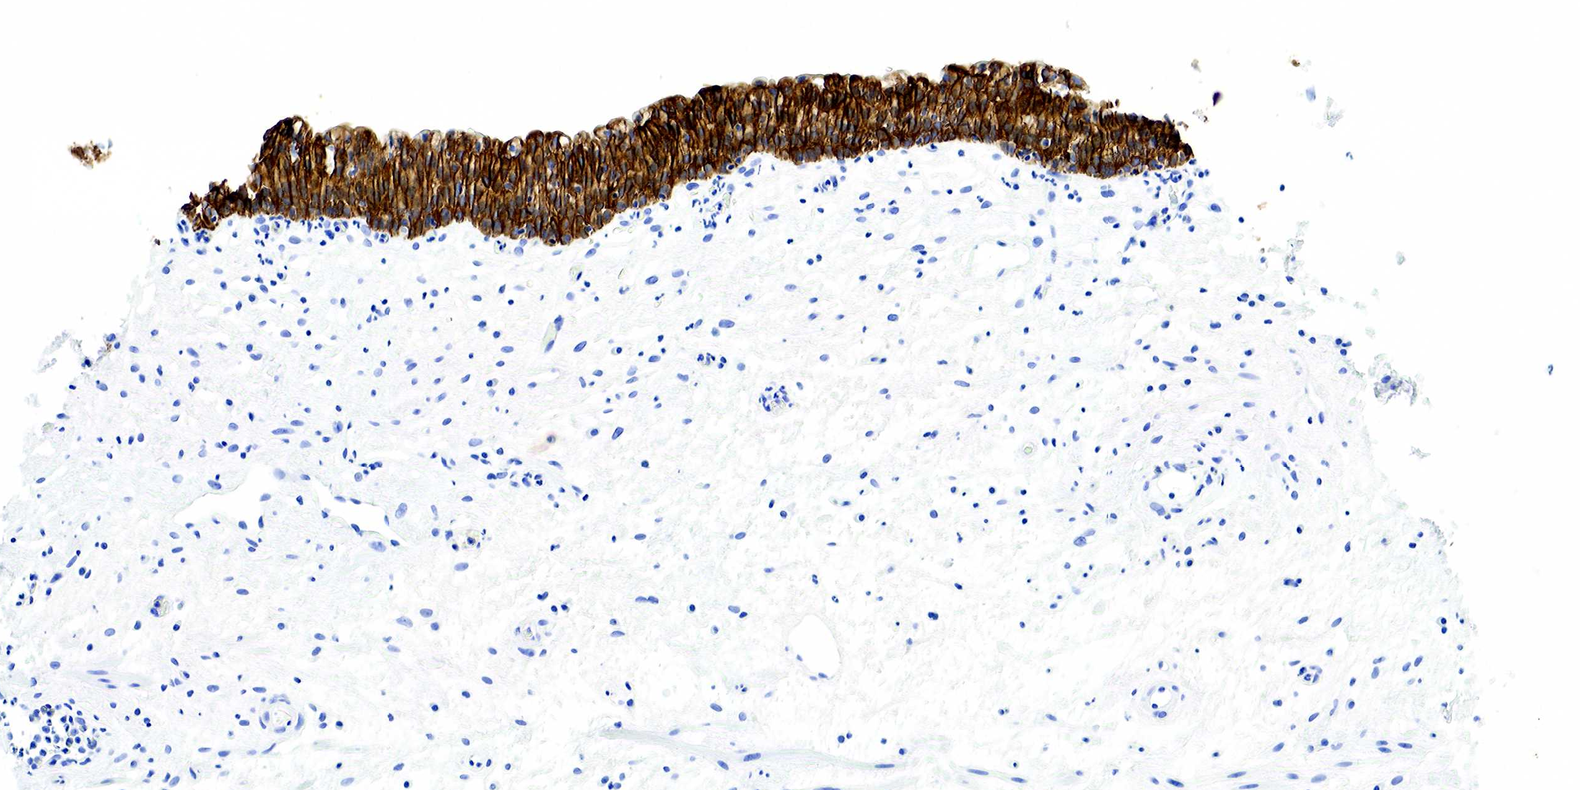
{"staining": {"intensity": "strong", "quantity": ">75%", "location": "cytoplasmic/membranous"}, "tissue": "urinary bladder", "cell_type": "Urothelial cells", "image_type": "normal", "snomed": [{"axis": "morphology", "description": "Normal tissue, NOS"}, {"axis": "topography", "description": "Urinary bladder"}], "caption": "Urinary bladder stained with DAB (3,3'-diaminobenzidine) immunohistochemistry exhibits high levels of strong cytoplasmic/membranous expression in approximately >75% of urothelial cells. (Brightfield microscopy of DAB IHC at high magnification).", "gene": "KRT7", "patient": {"sex": "male", "age": 48}}